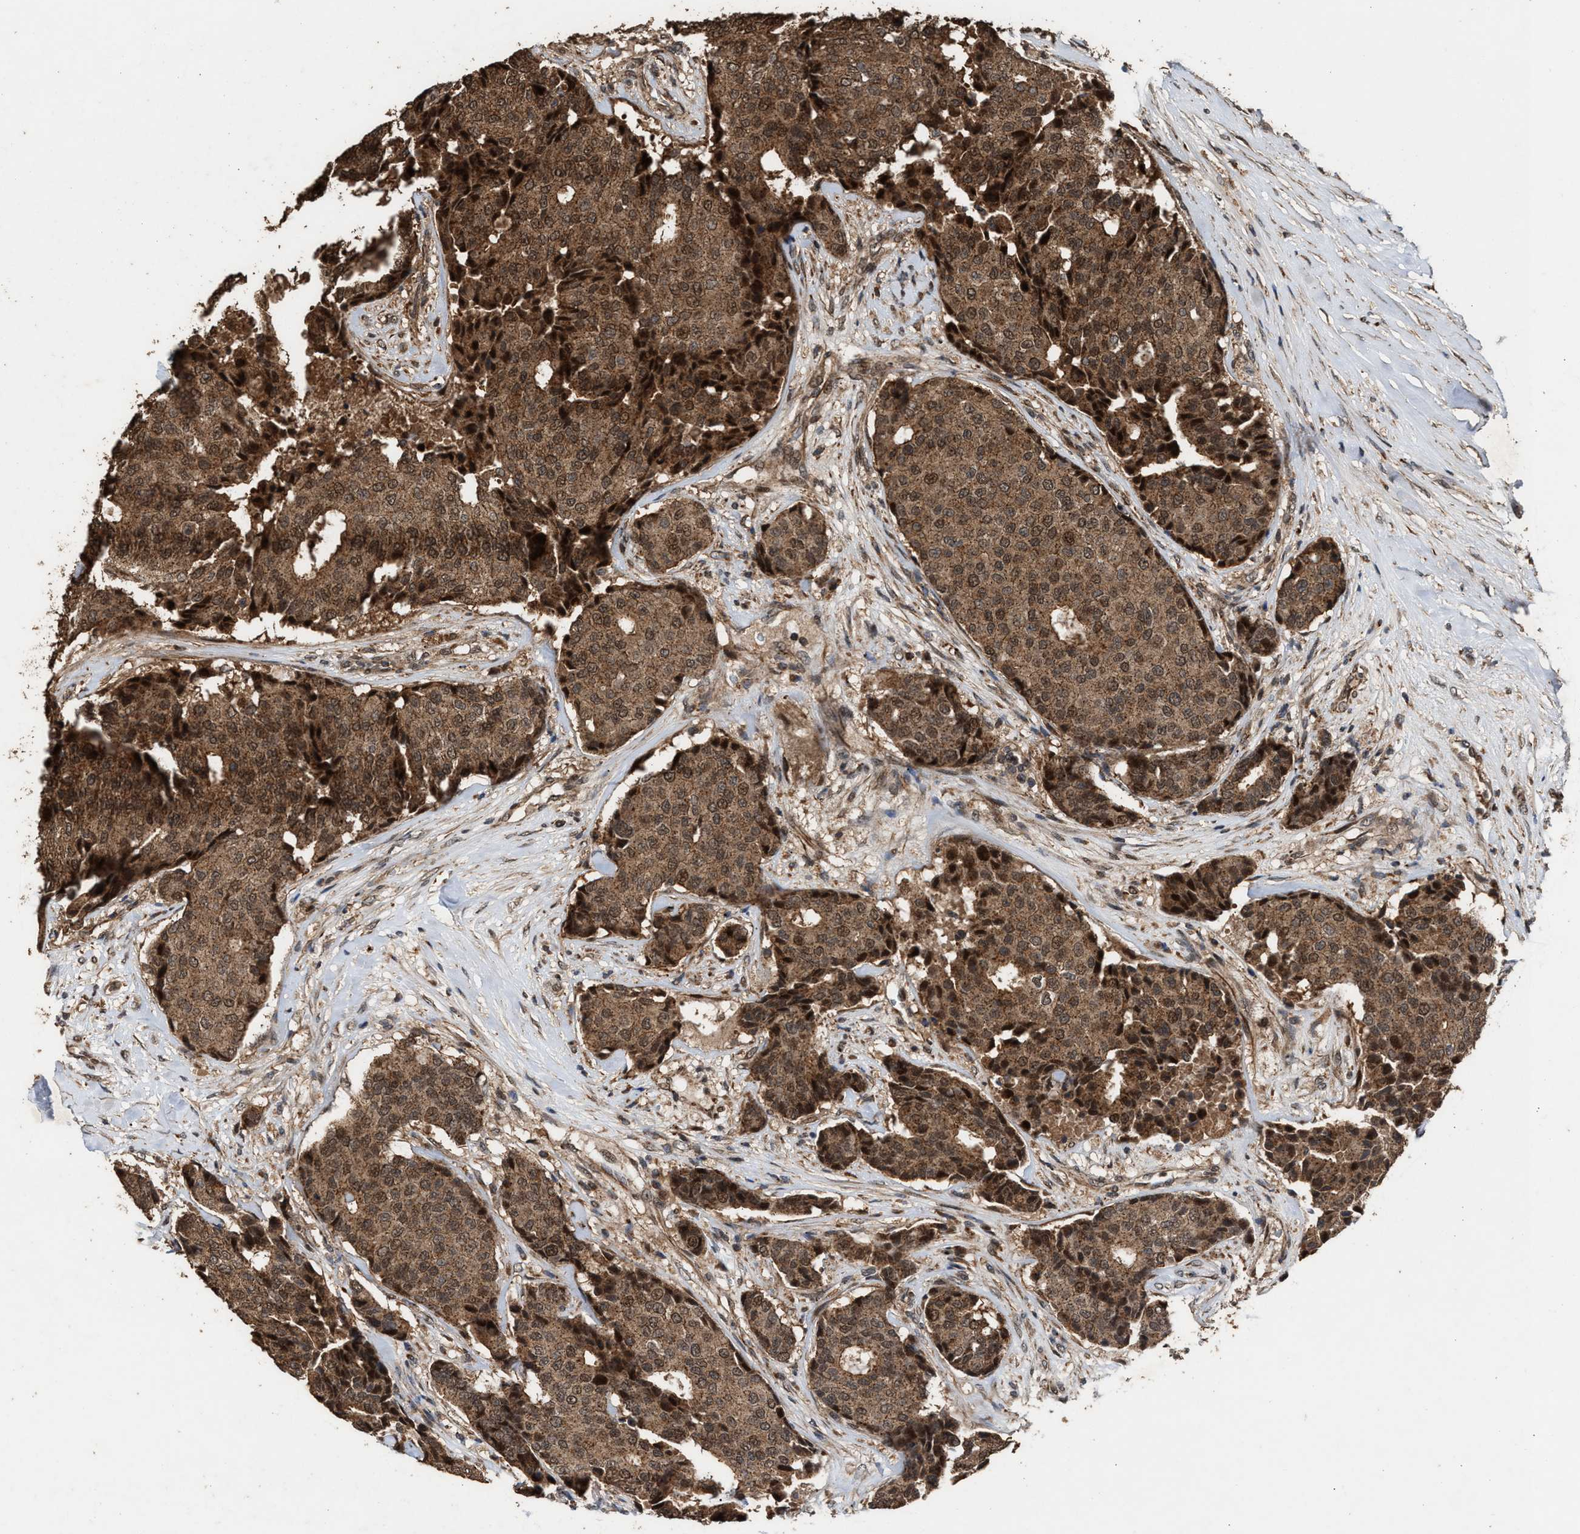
{"staining": {"intensity": "strong", "quantity": ">75%", "location": "cytoplasmic/membranous"}, "tissue": "breast cancer", "cell_type": "Tumor cells", "image_type": "cancer", "snomed": [{"axis": "morphology", "description": "Duct carcinoma"}, {"axis": "topography", "description": "Breast"}], "caption": "Immunohistochemistry (IHC) micrograph of neoplastic tissue: breast invasive ductal carcinoma stained using immunohistochemistry (IHC) displays high levels of strong protein expression localized specifically in the cytoplasmic/membranous of tumor cells, appearing as a cytoplasmic/membranous brown color.", "gene": "ZNHIT6", "patient": {"sex": "female", "age": 75}}